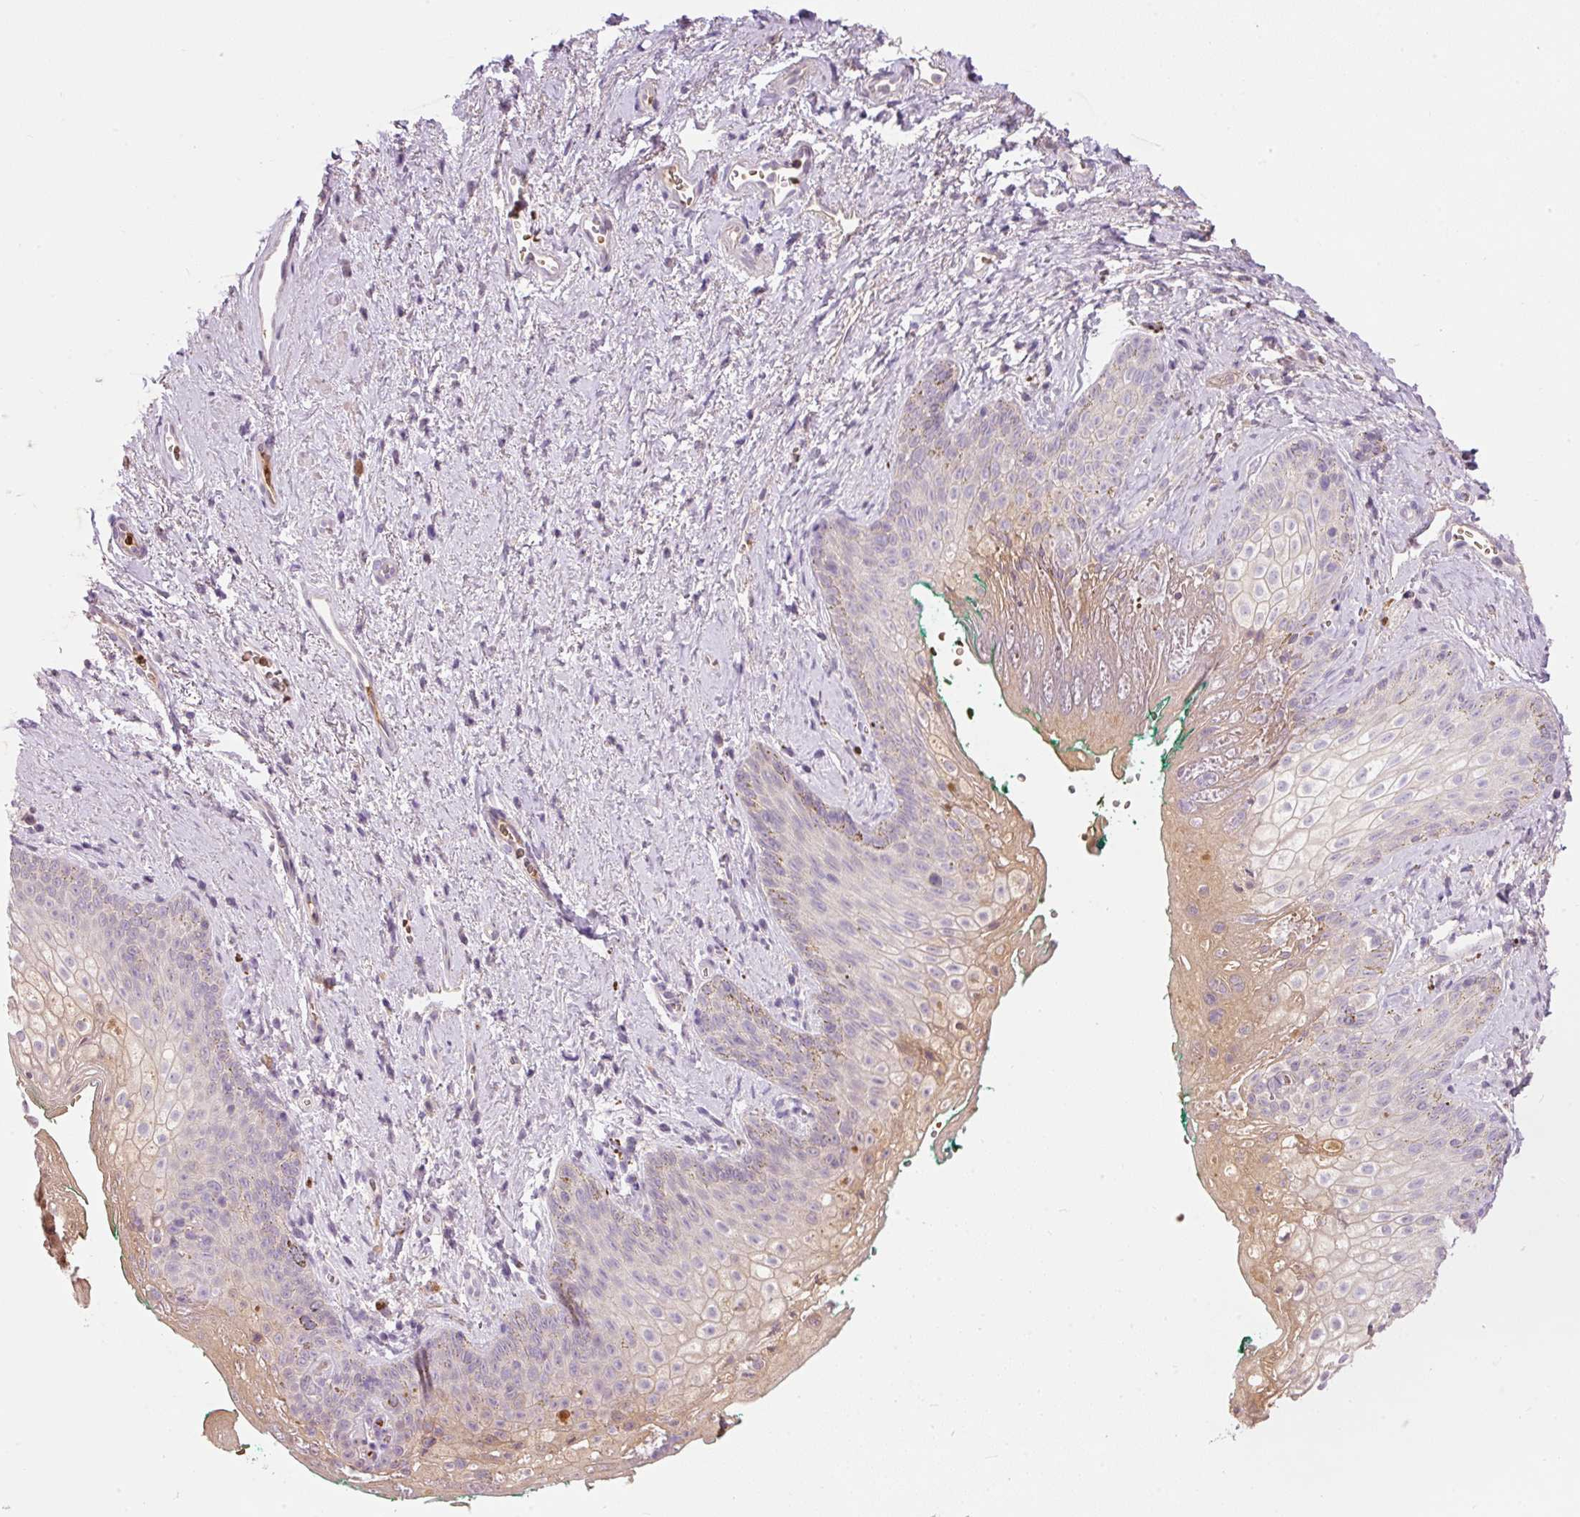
{"staining": {"intensity": "weak", "quantity": "25%-75%", "location": "cytoplasmic/membranous"}, "tissue": "vagina", "cell_type": "Squamous epithelial cells", "image_type": "normal", "snomed": [{"axis": "morphology", "description": "Normal tissue, NOS"}, {"axis": "topography", "description": "Vulva"}, {"axis": "topography", "description": "Vagina"}, {"axis": "topography", "description": "Peripheral nerve tissue"}], "caption": "A micrograph of human vagina stained for a protein displays weak cytoplasmic/membranous brown staining in squamous epithelial cells. The staining is performed using DAB brown chromogen to label protein expression. The nuclei are counter-stained blue using hematoxylin.", "gene": "CMTM8", "patient": {"sex": "female", "age": 66}}